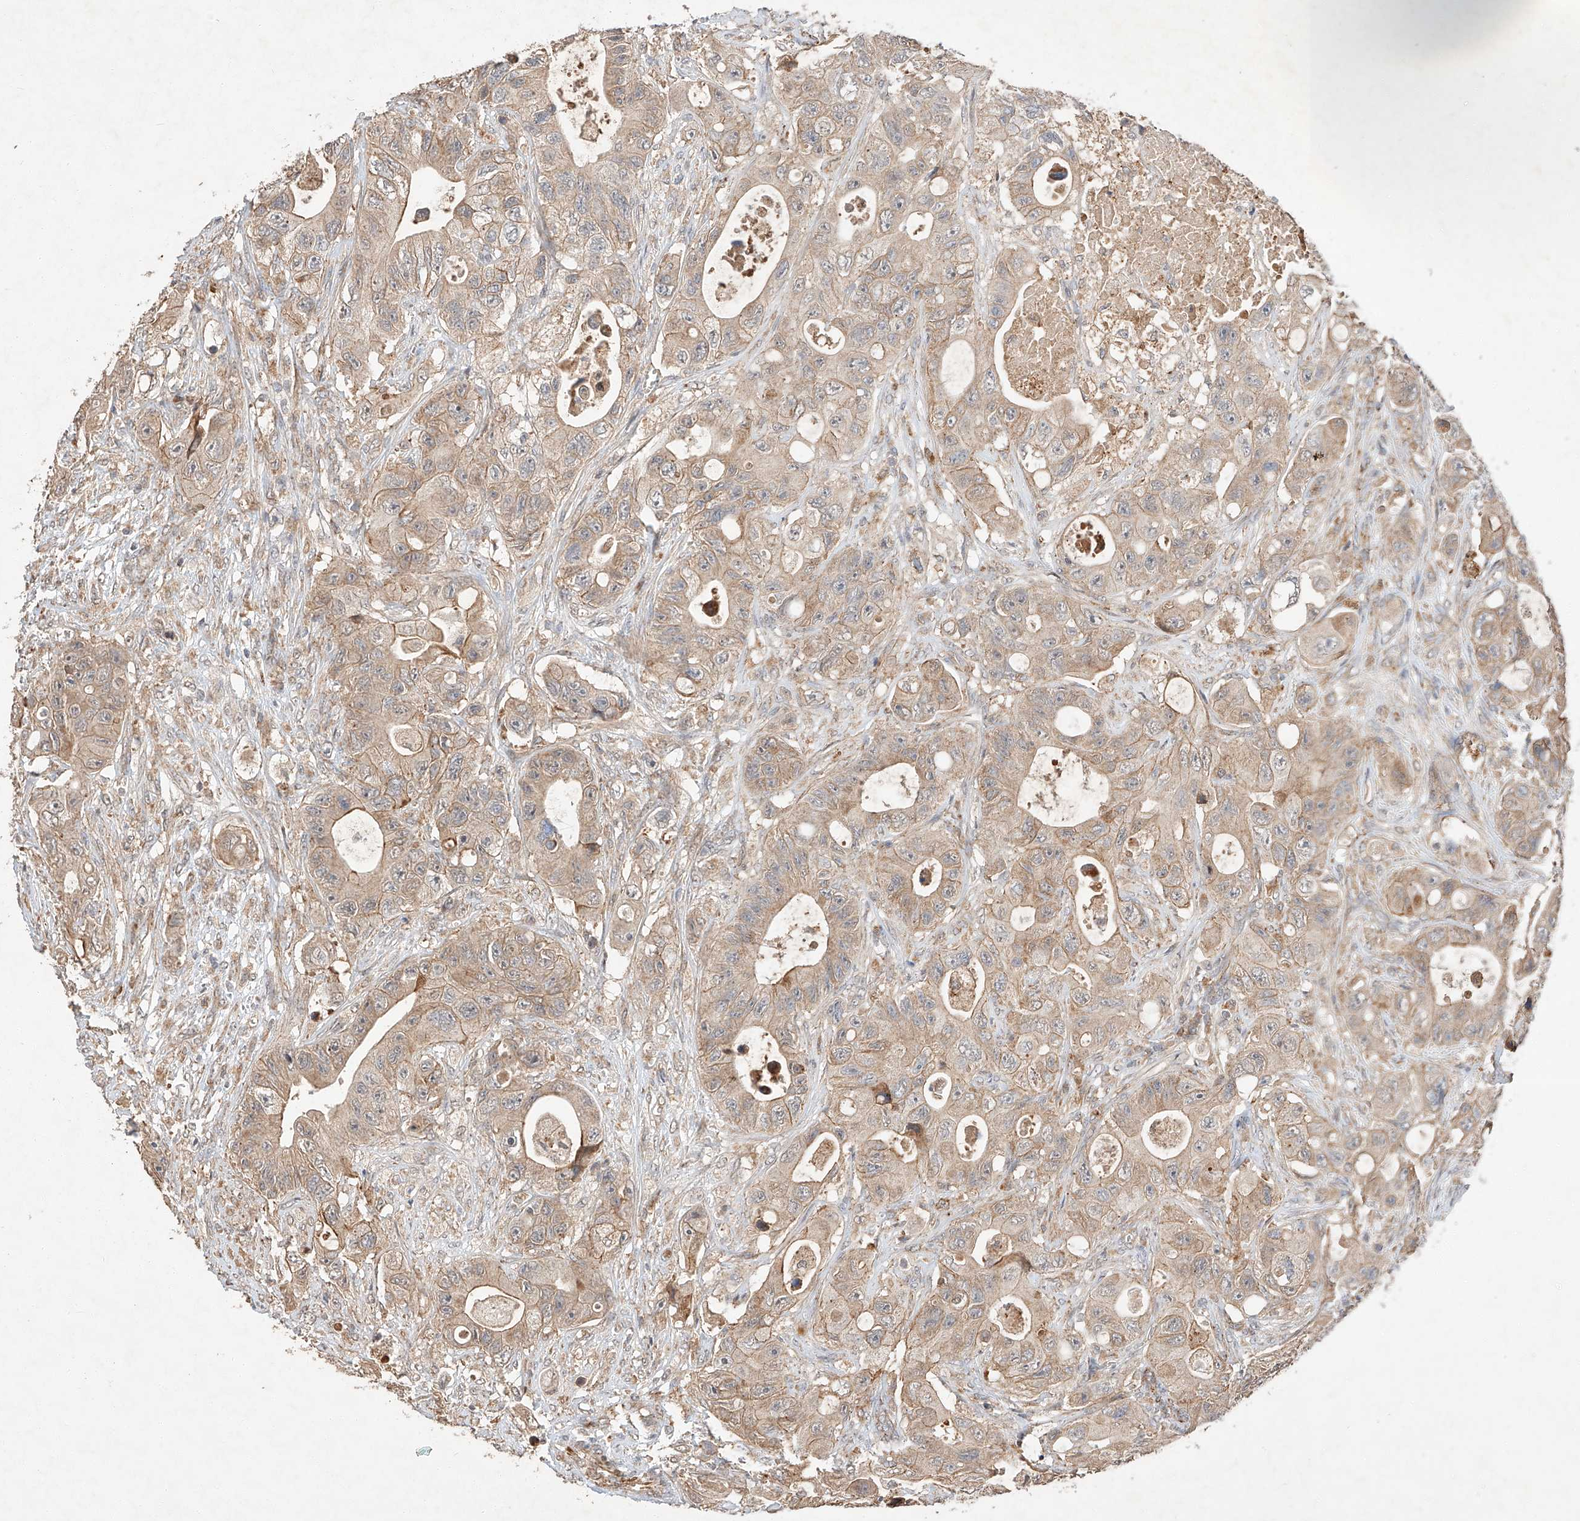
{"staining": {"intensity": "weak", "quantity": ">75%", "location": "cytoplasmic/membranous"}, "tissue": "colorectal cancer", "cell_type": "Tumor cells", "image_type": "cancer", "snomed": [{"axis": "morphology", "description": "Adenocarcinoma, NOS"}, {"axis": "topography", "description": "Colon"}], "caption": "Weak cytoplasmic/membranous expression is seen in approximately >75% of tumor cells in colorectal adenocarcinoma. (DAB IHC, brown staining for protein, blue staining for nuclei).", "gene": "SUSD6", "patient": {"sex": "female", "age": 46}}